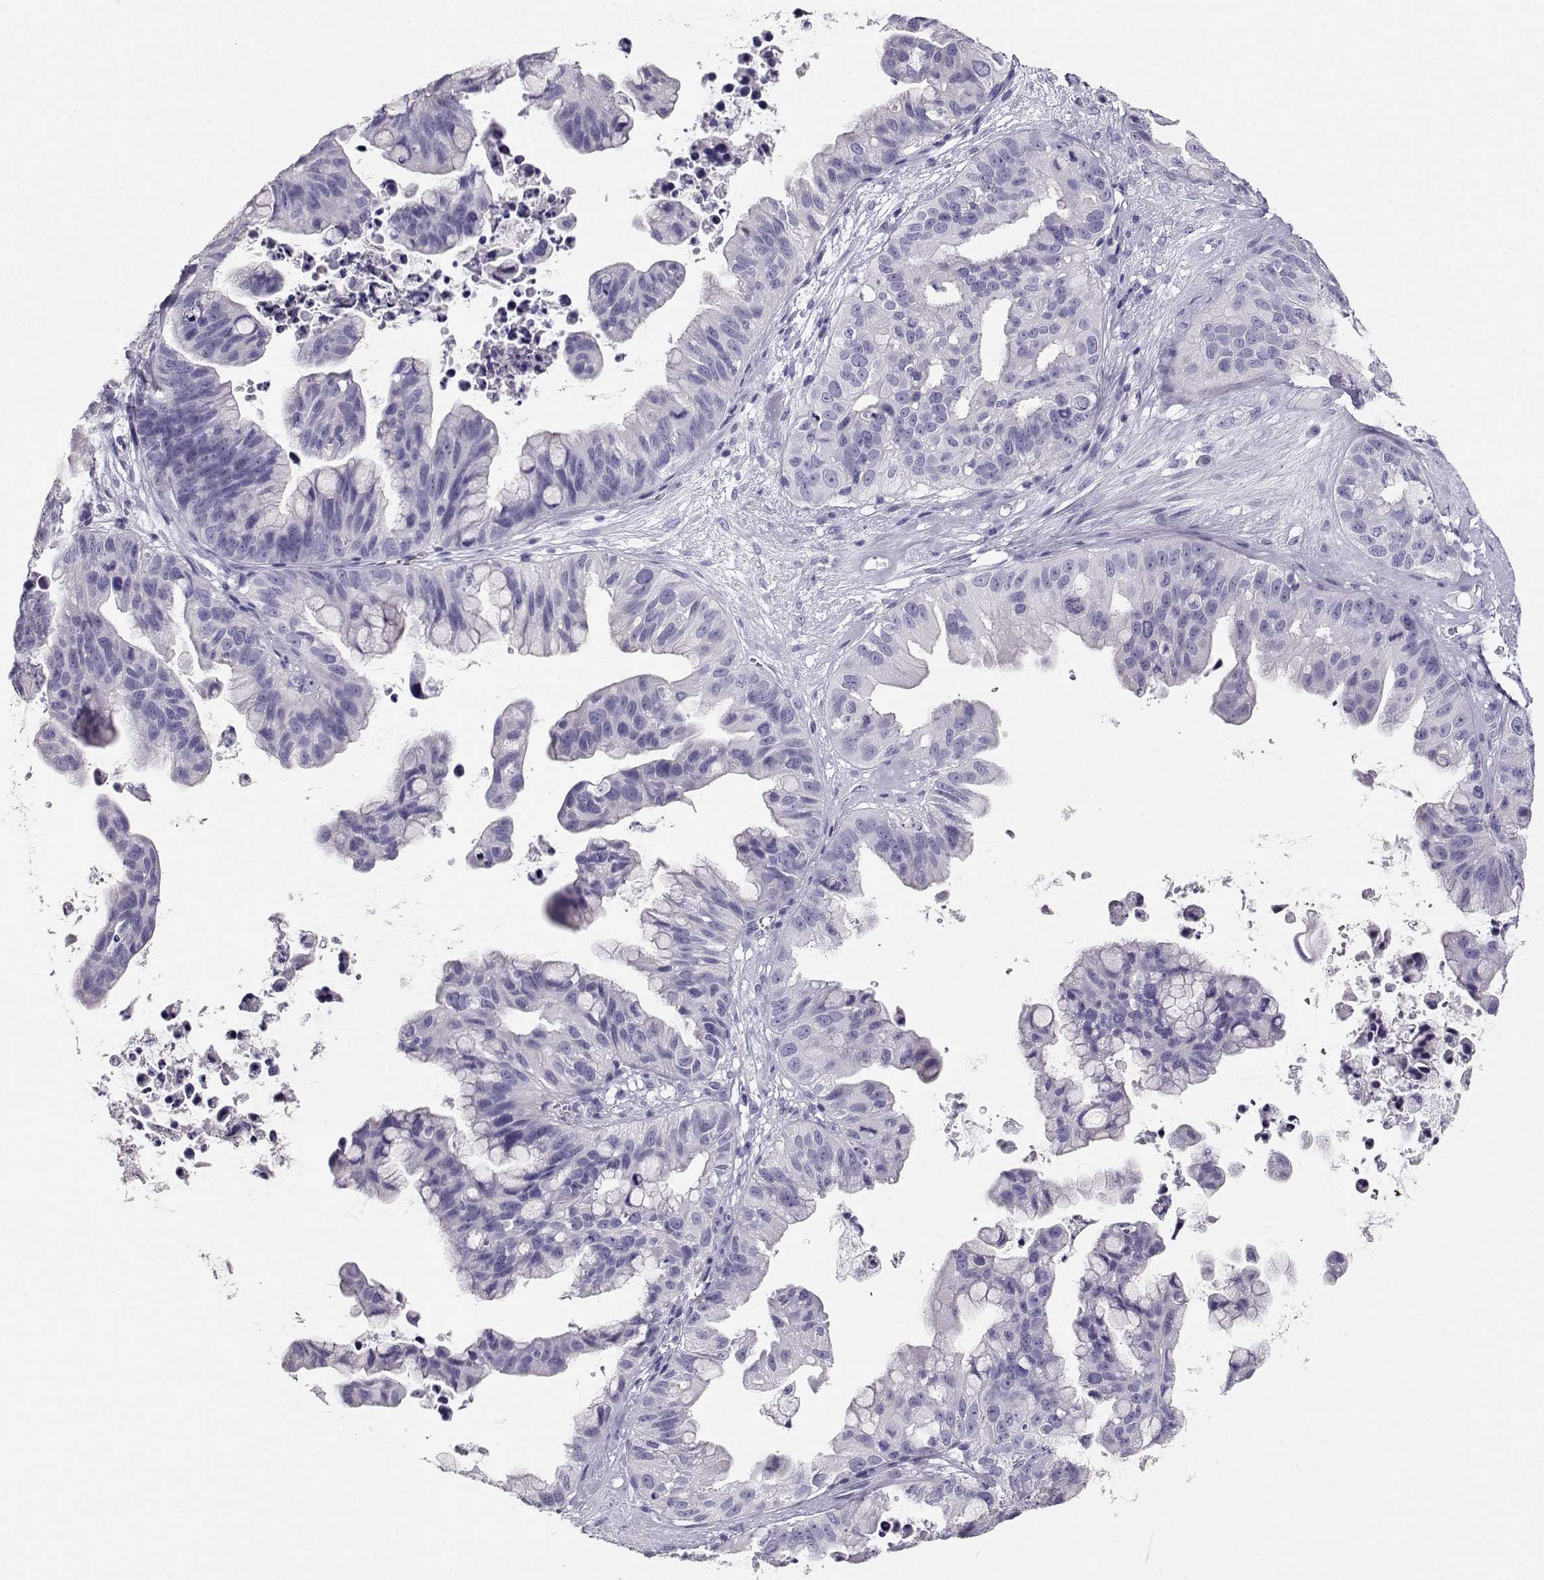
{"staining": {"intensity": "negative", "quantity": "none", "location": "none"}, "tissue": "ovarian cancer", "cell_type": "Tumor cells", "image_type": "cancer", "snomed": [{"axis": "morphology", "description": "Cystadenocarcinoma, mucinous, NOS"}, {"axis": "topography", "description": "Ovary"}], "caption": "IHC image of neoplastic tissue: ovarian cancer (mucinous cystadenocarcinoma) stained with DAB (3,3'-diaminobenzidine) demonstrates no significant protein expression in tumor cells.", "gene": "ACTN2", "patient": {"sex": "female", "age": 76}}